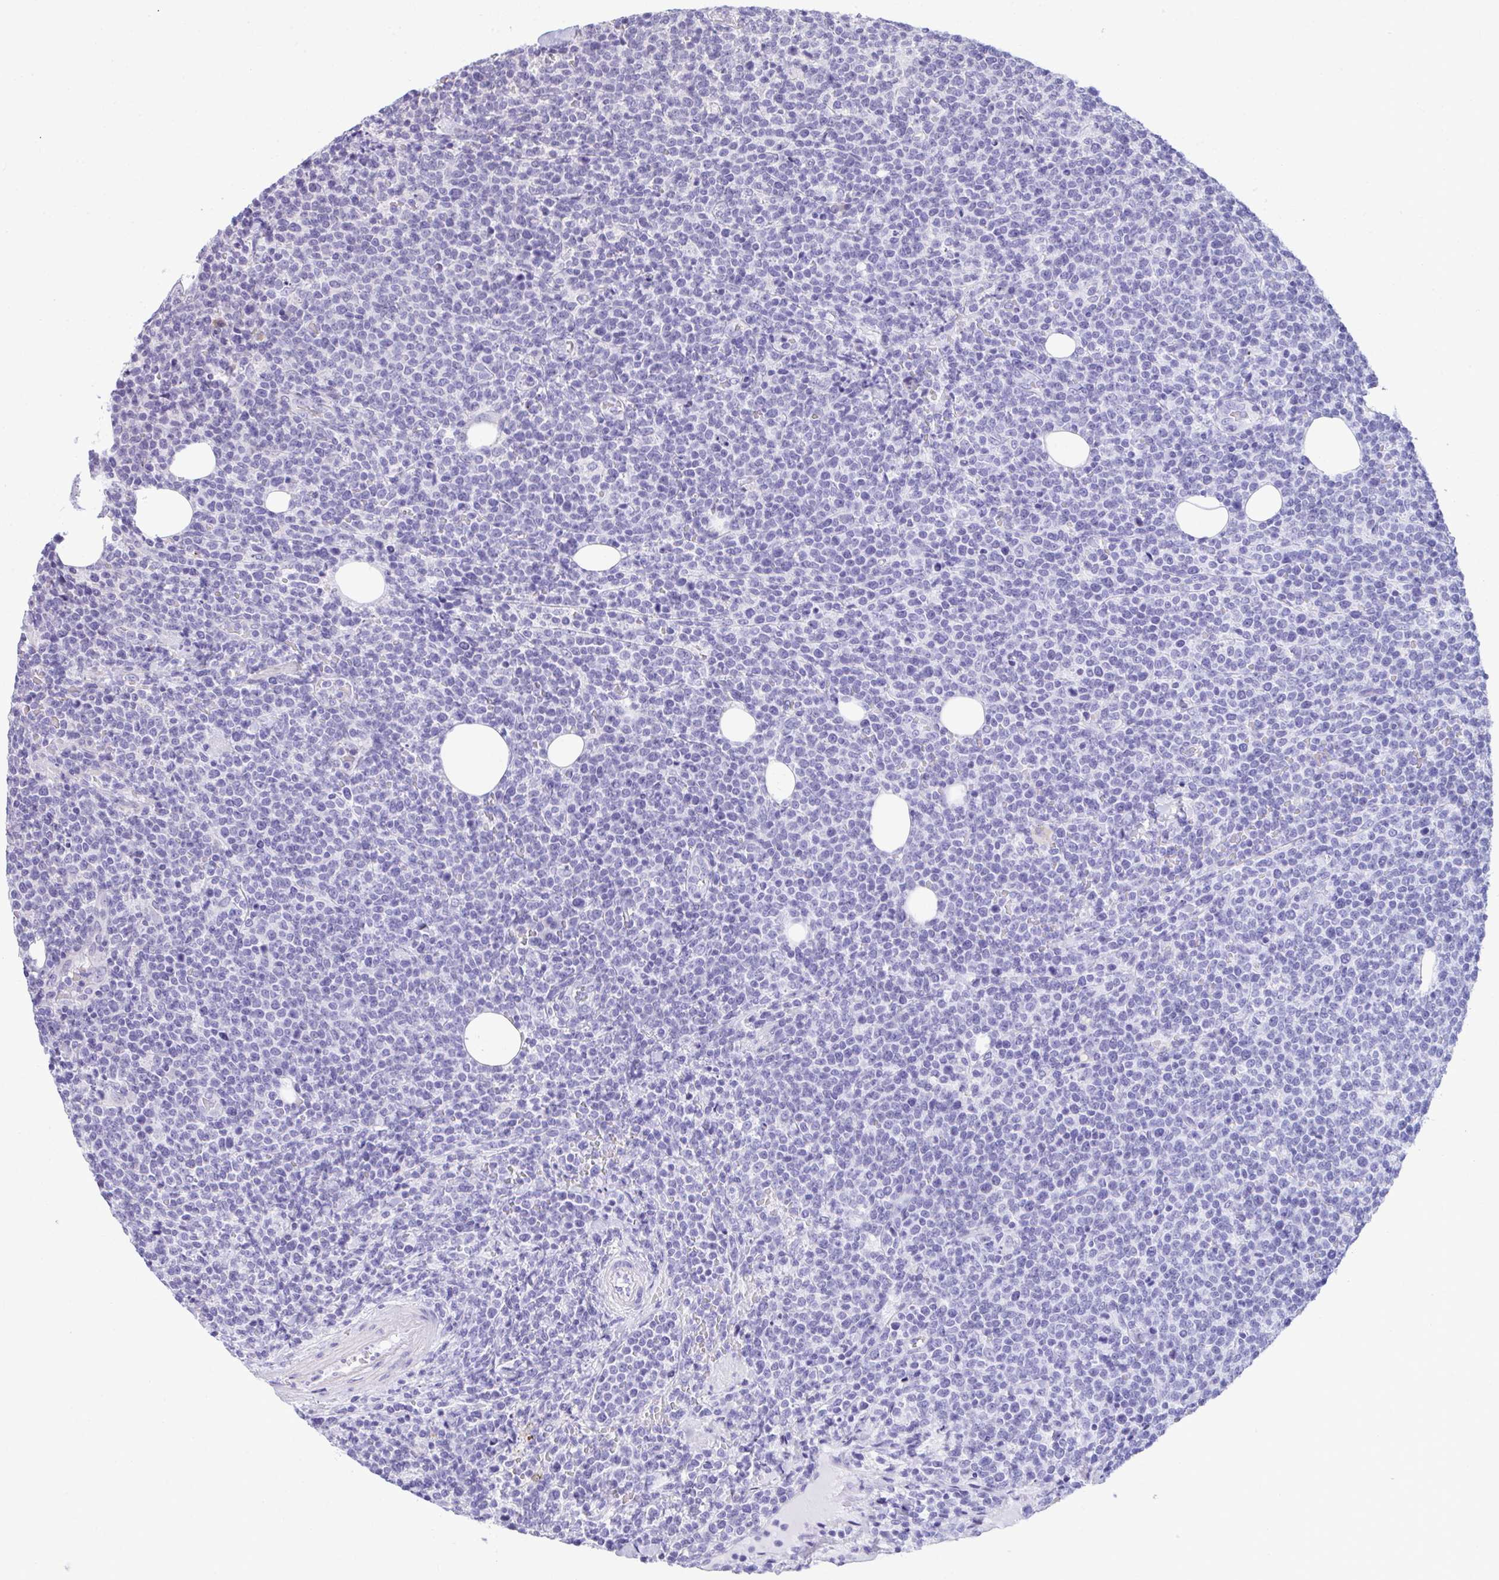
{"staining": {"intensity": "negative", "quantity": "none", "location": "none"}, "tissue": "lymphoma", "cell_type": "Tumor cells", "image_type": "cancer", "snomed": [{"axis": "morphology", "description": "Malignant lymphoma, non-Hodgkin's type, High grade"}, {"axis": "topography", "description": "Lymph node"}], "caption": "This is a histopathology image of immunohistochemistry staining of high-grade malignant lymphoma, non-Hodgkin's type, which shows no staining in tumor cells.", "gene": "HMBOX1", "patient": {"sex": "male", "age": 61}}